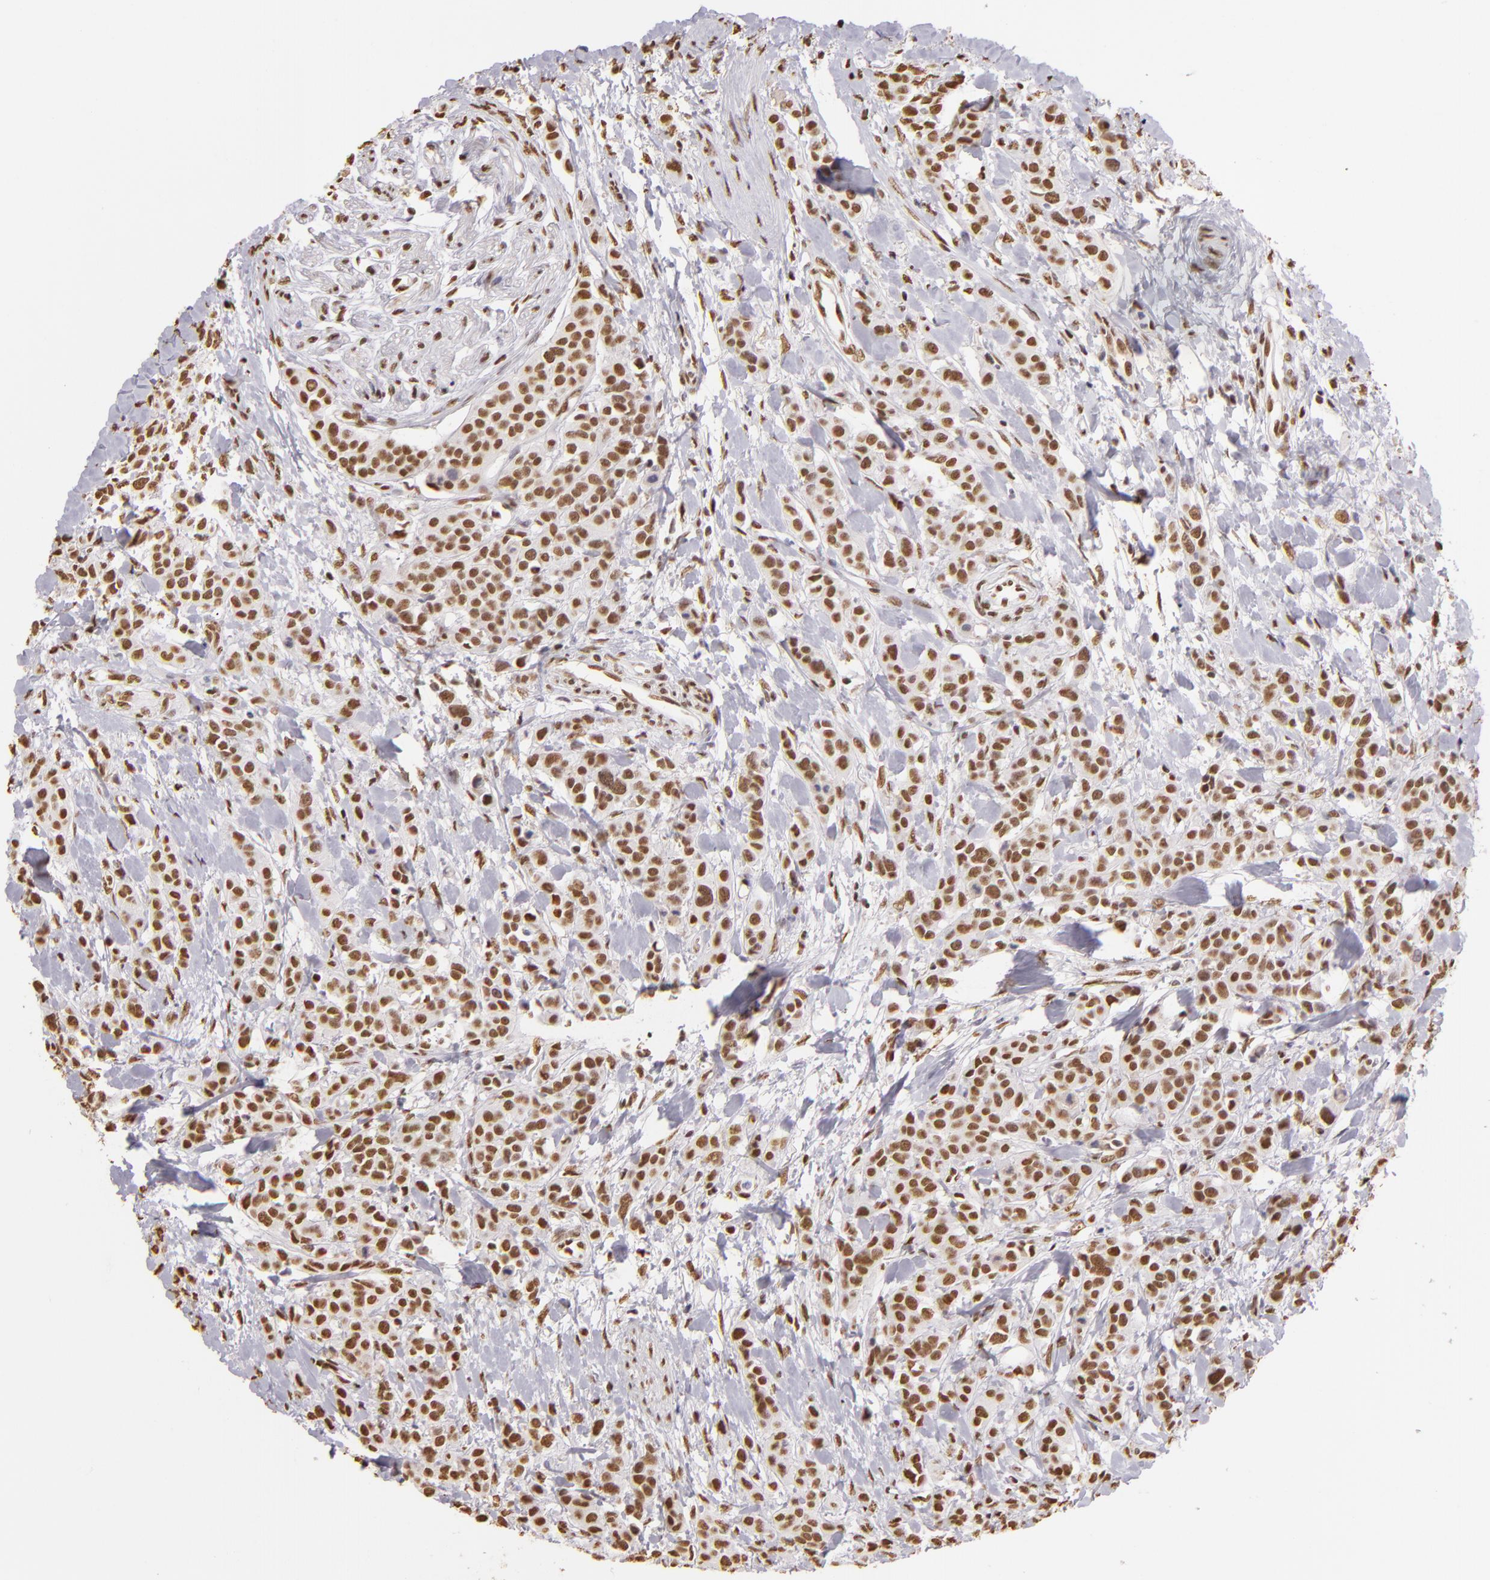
{"staining": {"intensity": "moderate", "quantity": ">75%", "location": "nuclear"}, "tissue": "urothelial cancer", "cell_type": "Tumor cells", "image_type": "cancer", "snomed": [{"axis": "morphology", "description": "Urothelial carcinoma, High grade"}, {"axis": "topography", "description": "Urinary bladder"}], "caption": "Moderate nuclear protein staining is present in approximately >75% of tumor cells in high-grade urothelial carcinoma.", "gene": "PAPOLA", "patient": {"sex": "male", "age": 56}}